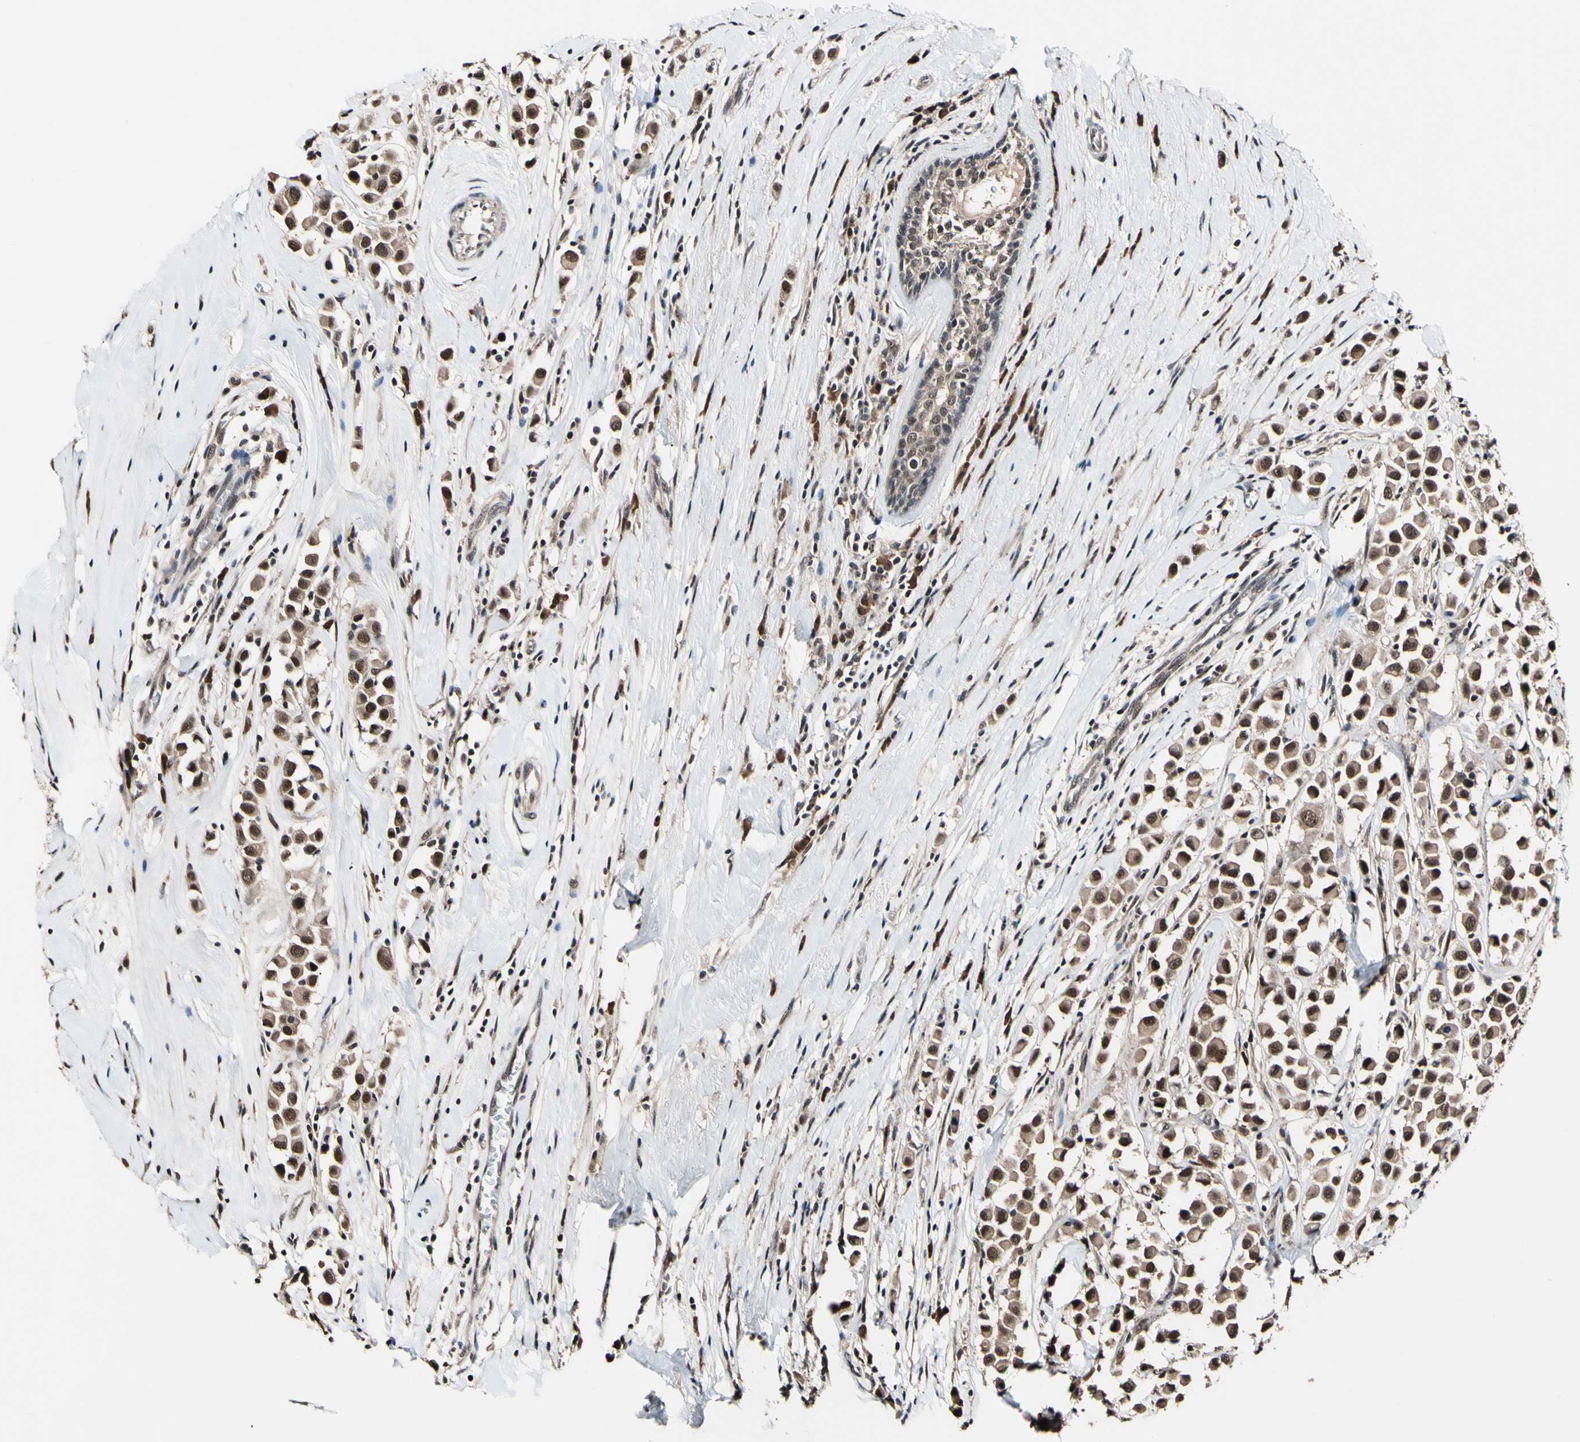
{"staining": {"intensity": "weak", "quantity": ">75%", "location": "cytoplasmic/membranous,nuclear"}, "tissue": "breast cancer", "cell_type": "Tumor cells", "image_type": "cancer", "snomed": [{"axis": "morphology", "description": "Duct carcinoma"}, {"axis": "topography", "description": "Breast"}], "caption": "Breast cancer stained for a protein (brown) exhibits weak cytoplasmic/membranous and nuclear positive staining in approximately >75% of tumor cells.", "gene": "PSMD10", "patient": {"sex": "female", "age": 61}}